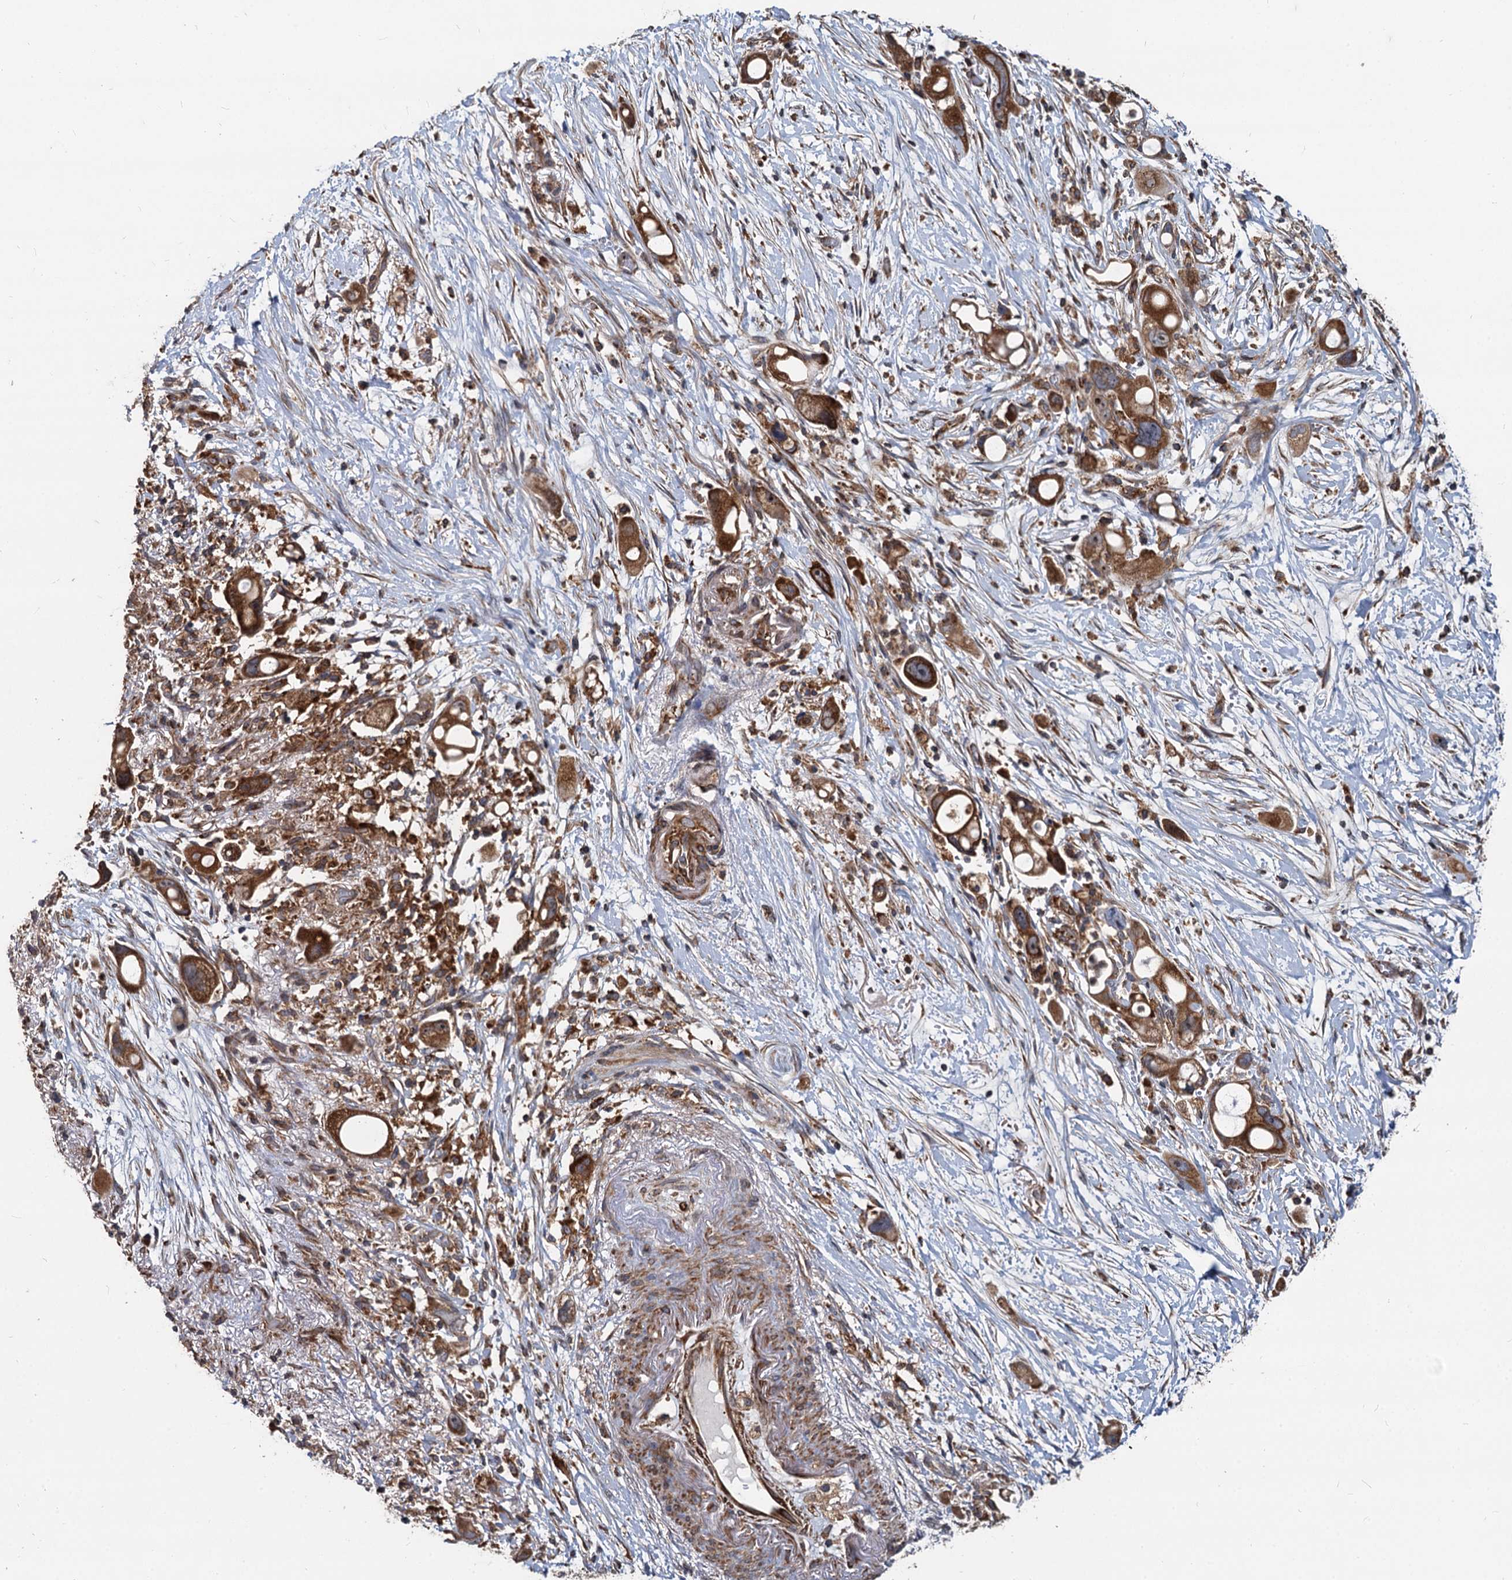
{"staining": {"intensity": "strong", "quantity": ">75%", "location": "cytoplasmic/membranous"}, "tissue": "pancreatic cancer", "cell_type": "Tumor cells", "image_type": "cancer", "snomed": [{"axis": "morphology", "description": "Normal tissue, NOS"}, {"axis": "morphology", "description": "Adenocarcinoma, NOS"}, {"axis": "topography", "description": "Pancreas"}], "caption": "An image showing strong cytoplasmic/membranous positivity in about >75% of tumor cells in pancreatic cancer, as visualized by brown immunohistochemical staining.", "gene": "STIM1", "patient": {"sex": "female", "age": 68}}